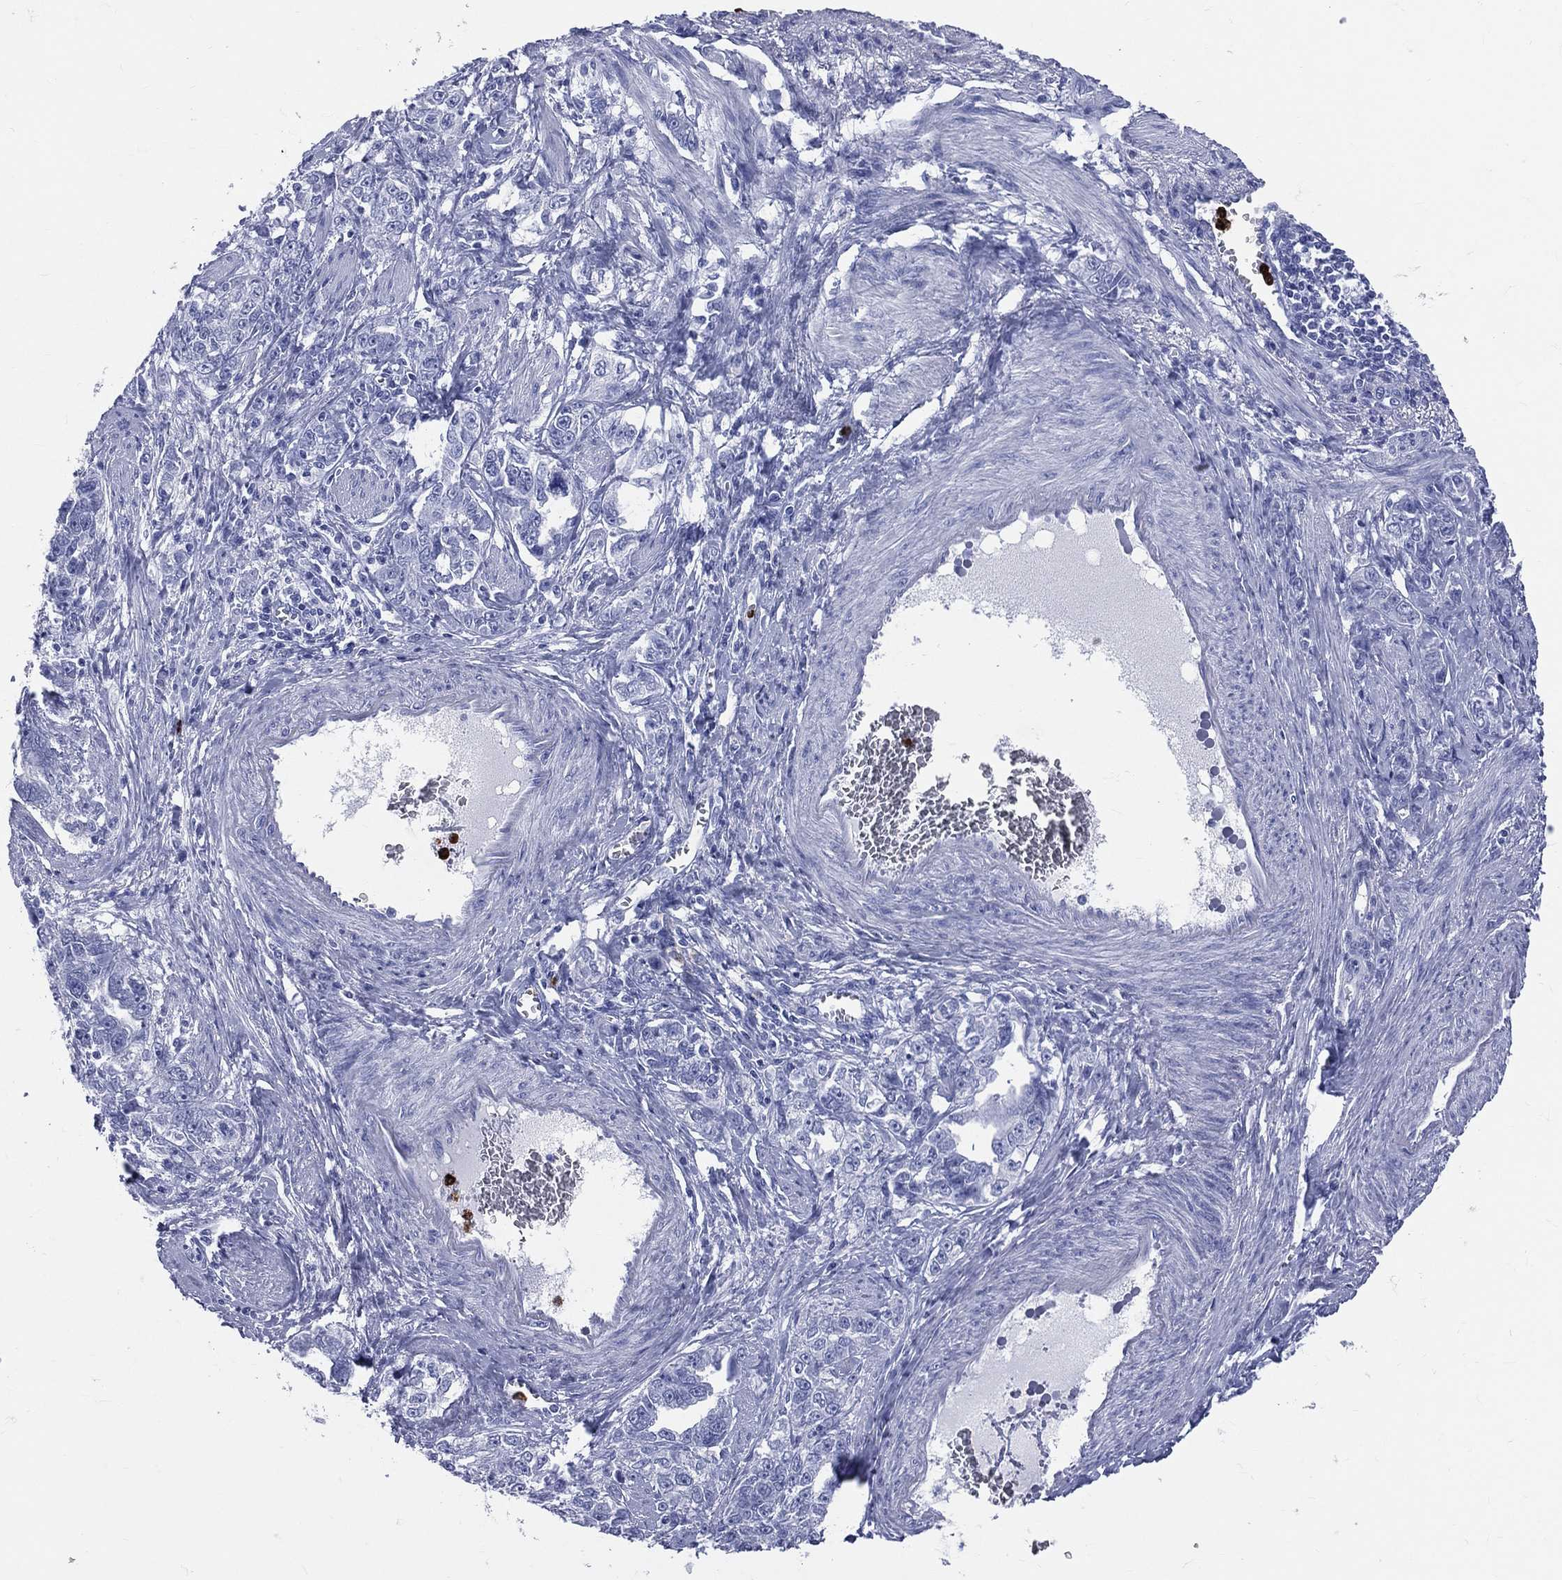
{"staining": {"intensity": "negative", "quantity": "none", "location": "none"}, "tissue": "ovarian cancer", "cell_type": "Tumor cells", "image_type": "cancer", "snomed": [{"axis": "morphology", "description": "Cystadenocarcinoma, serous, NOS"}, {"axis": "topography", "description": "Ovary"}], "caption": "DAB immunohistochemical staining of human ovarian serous cystadenocarcinoma demonstrates no significant staining in tumor cells. (DAB immunohistochemistry (IHC), high magnification).", "gene": "PGLYRP1", "patient": {"sex": "female", "age": 51}}